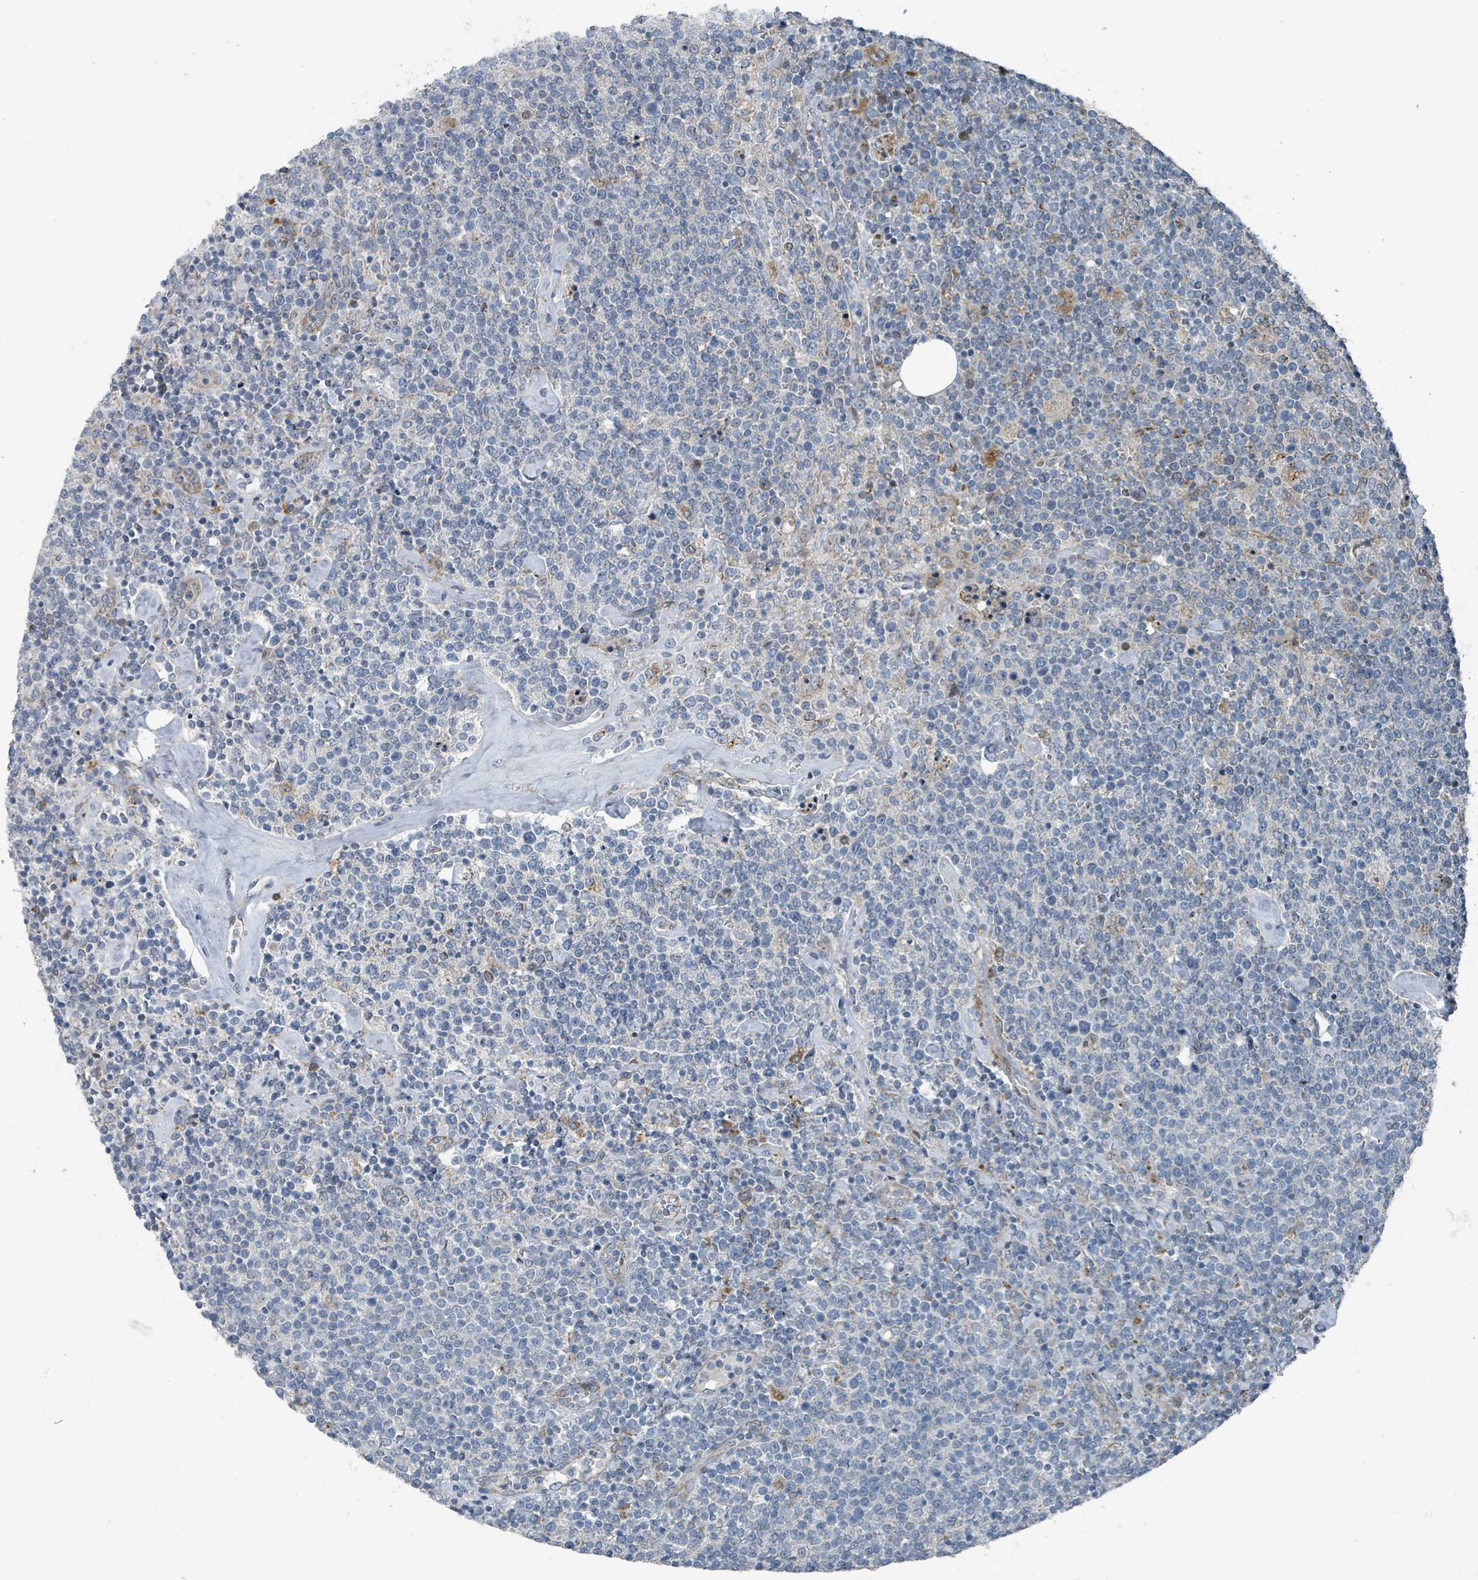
{"staining": {"intensity": "moderate", "quantity": "<25%", "location": "cytoplasmic/membranous"}, "tissue": "lymphoma", "cell_type": "Tumor cells", "image_type": "cancer", "snomed": [{"axis": "morphology", "description": "Malignant lymphoma, non-Hodgkin's type, High grade"}, {"axis": "topography", "description": "Lymph node"}], "caption": "Tumor cells show low levels of moderate cytoplasmic/membranous positivity in approximately <25% of cells in high-grade malignant lymphoma, non-Hodgkin's type. (DAB IHC with brightfield microscopy, high magnification).", "gene": "DIPK2A", "patient": {"sex": "male", "age": 61}}